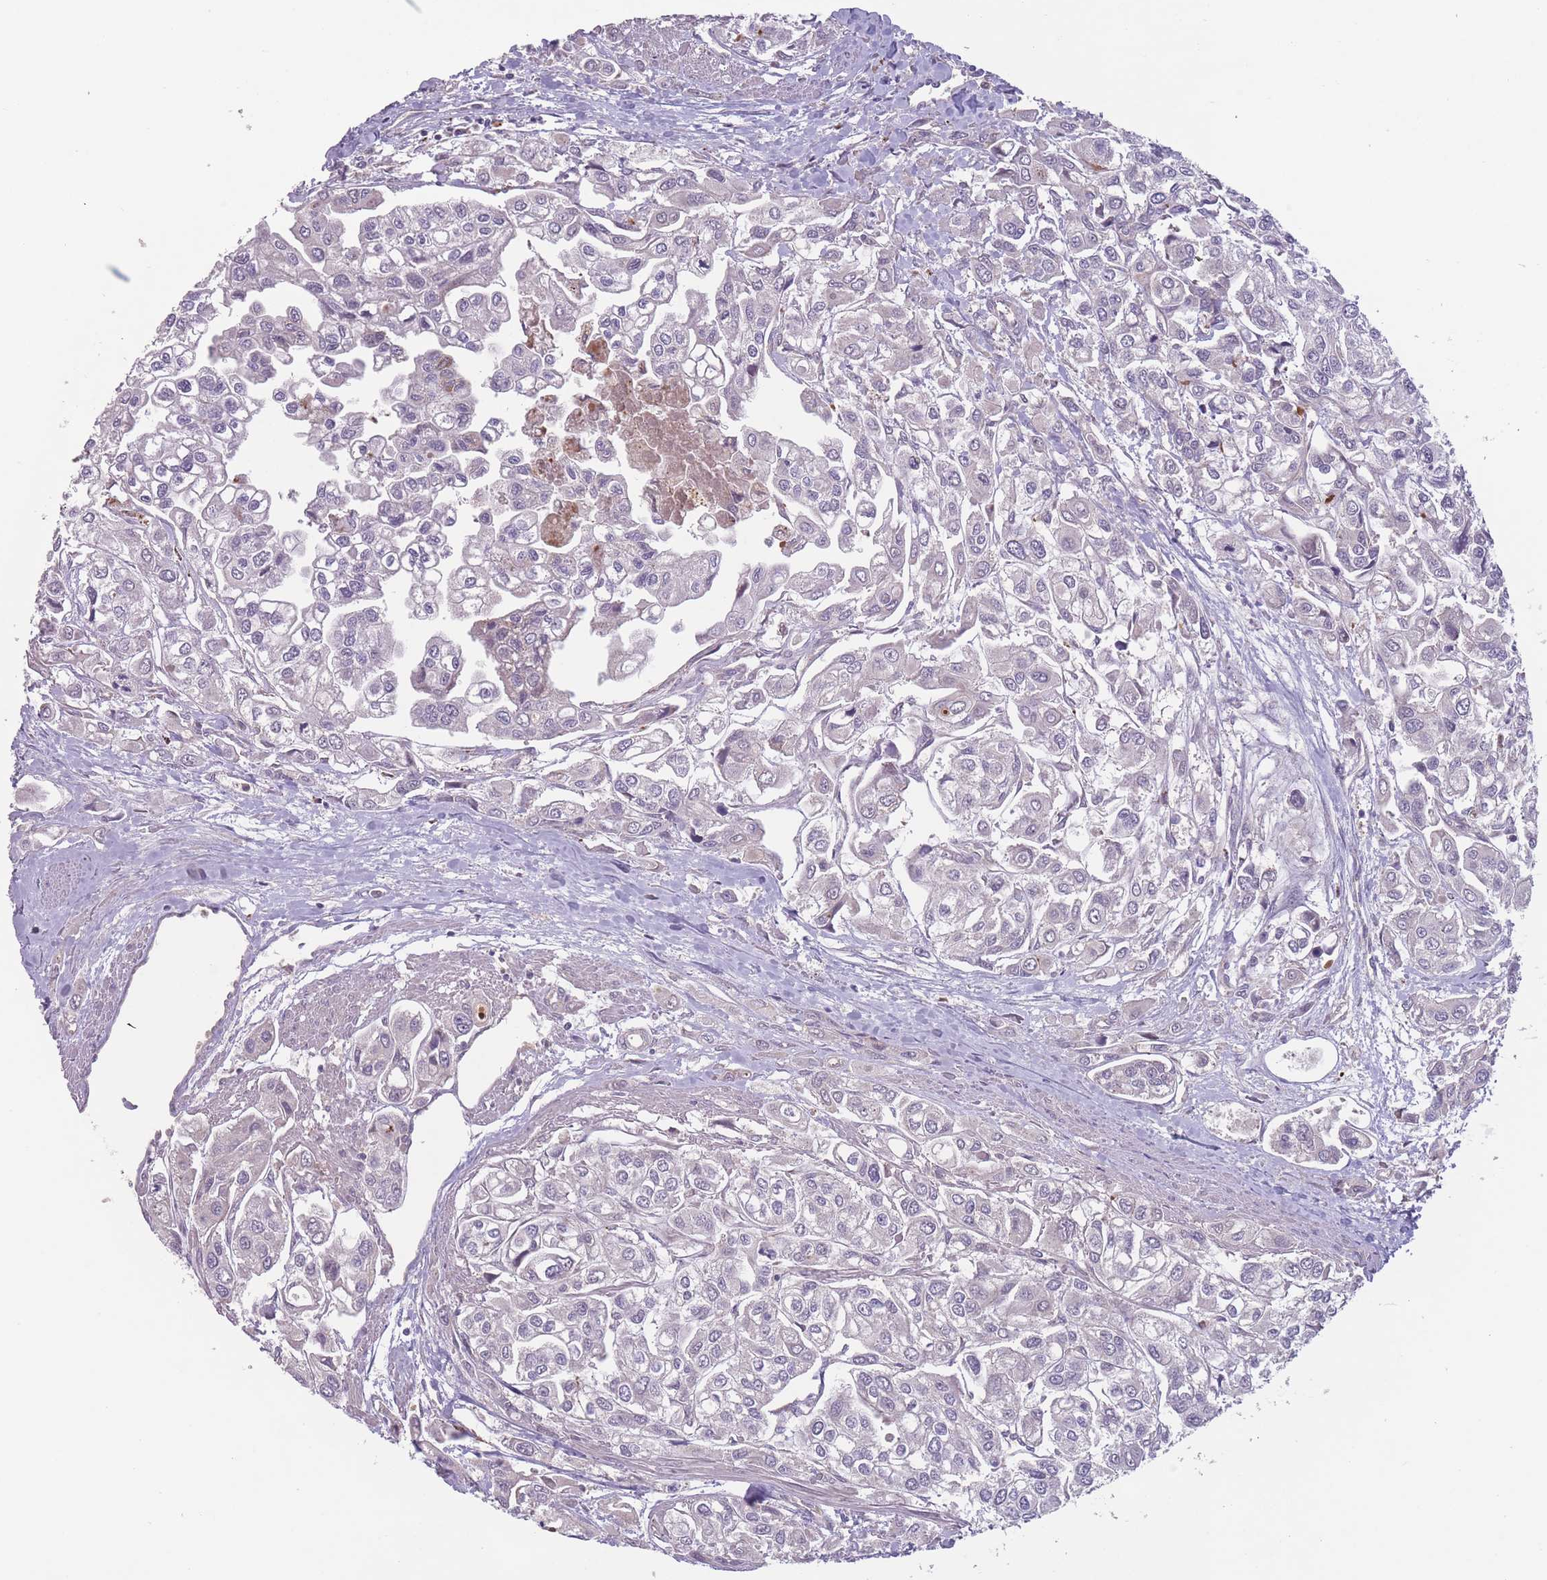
{"staining": {"intensity": "negative", "quantity": "none", "location": "none"}, "tissue": "urothelial cancer", "cell_type": "Tumor cells", "image_type": "cancer", "snomed": [{"axis": "morphology", "description": "Urothelial carcinoma, High grade"}, {"axis": "topography", "description": "Urinary bladder"}], "caption": "Immunohistochemical staining of human urothelial cancer displays no significant expression in tumor cells.", "gene": "ITPKC", "patient": {"sex": "male", "age": 67}}